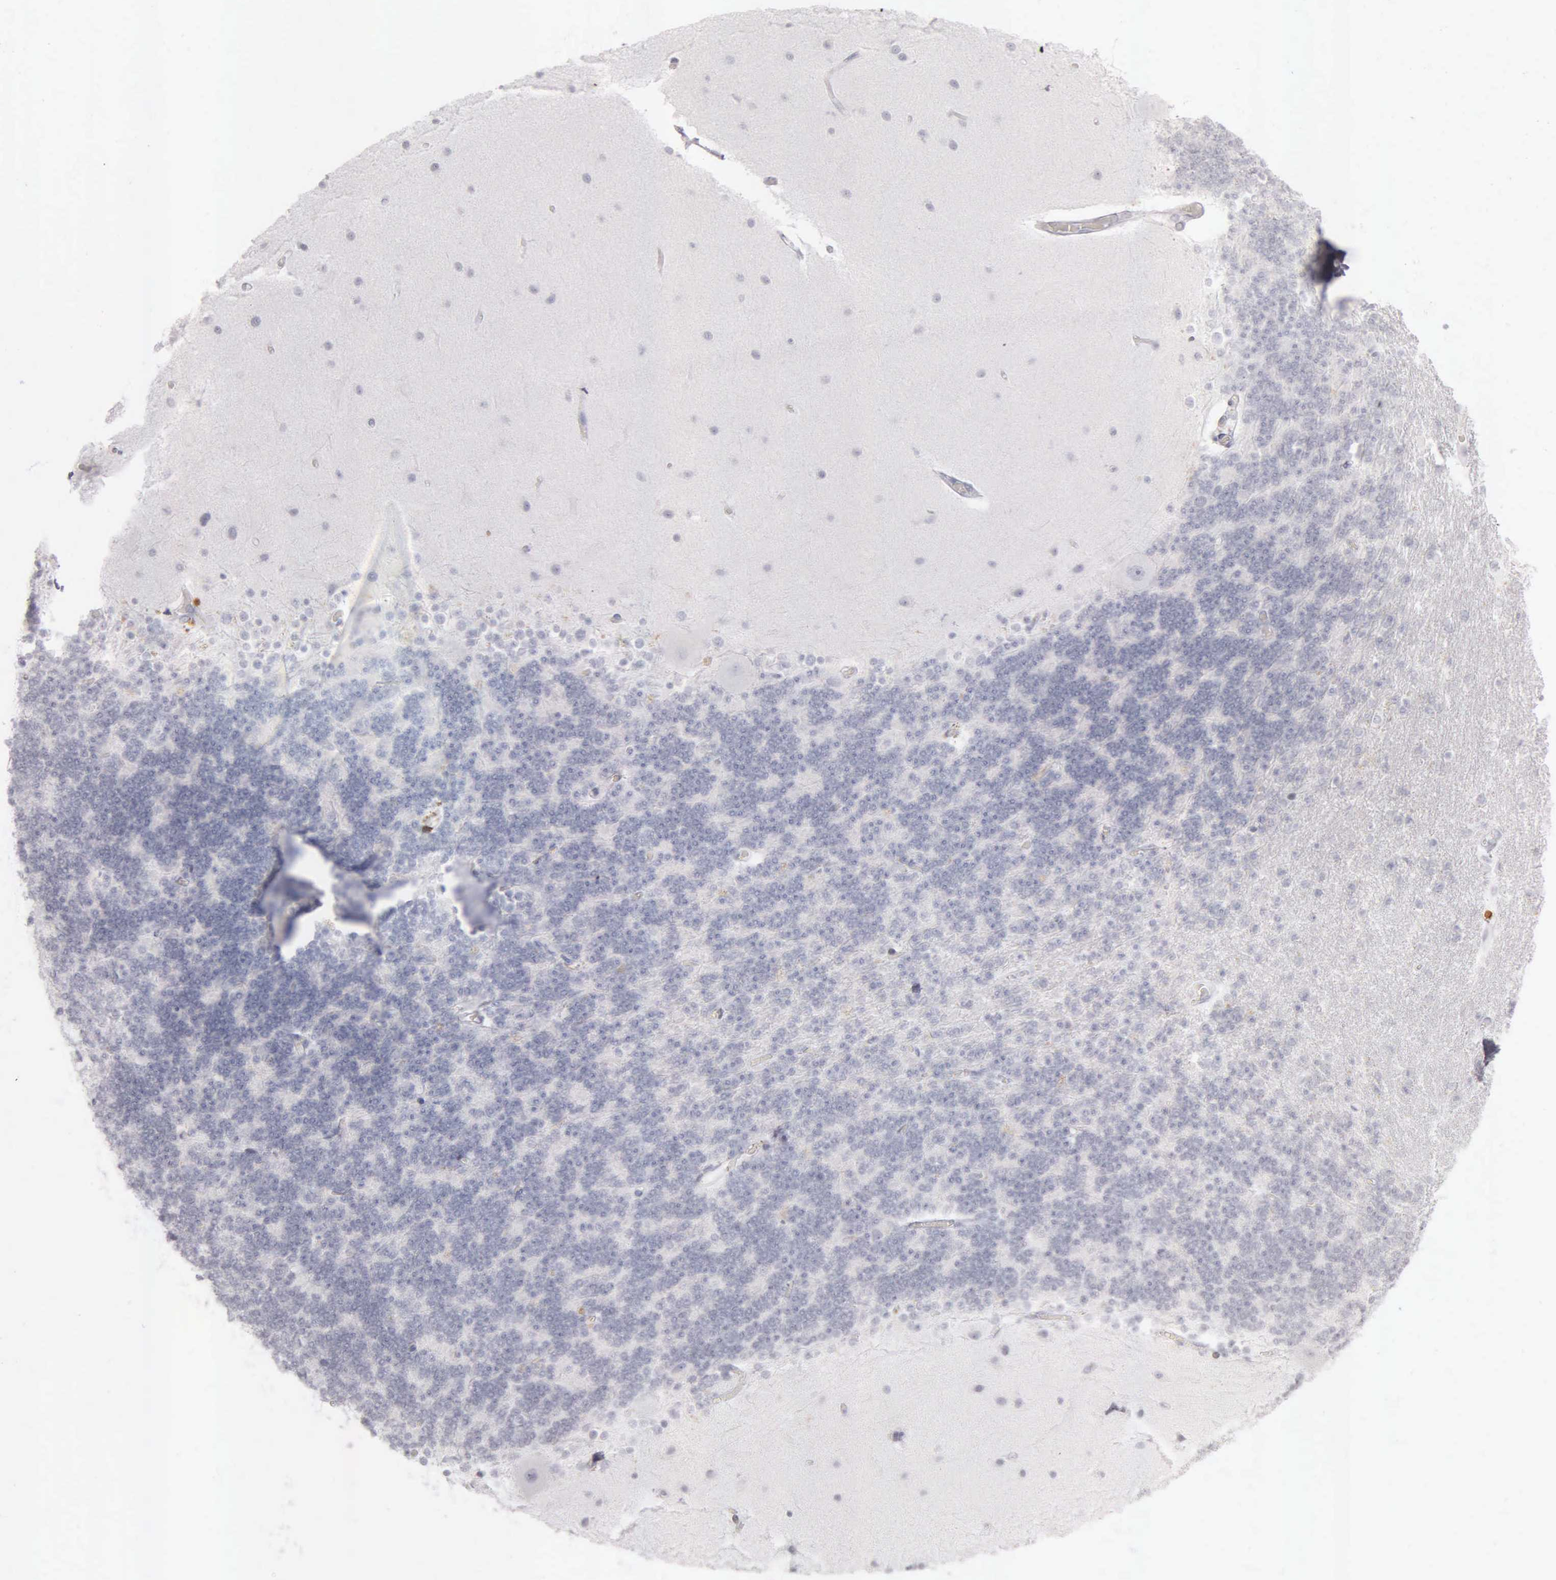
{"staining": {"intensity": "negative", "quantity": "none", "location": "none"}, "tissue": "cerebellum", "cell_type": "Cells in granular layer", "image_type": "normal", "snomed": [{"axis": "morphology", "description": "Normal tissue, NOS"}, {"axis": "topography", "description": "Cerebellum"}], "caption": "DAB (3,3'-diaminobenzidine) immunohistochemical staining of normal cerebellum reveals no significant staining in cells in granular layer.", "gene": "CD3E", "patient": {"sex": "female", "age": 54}}